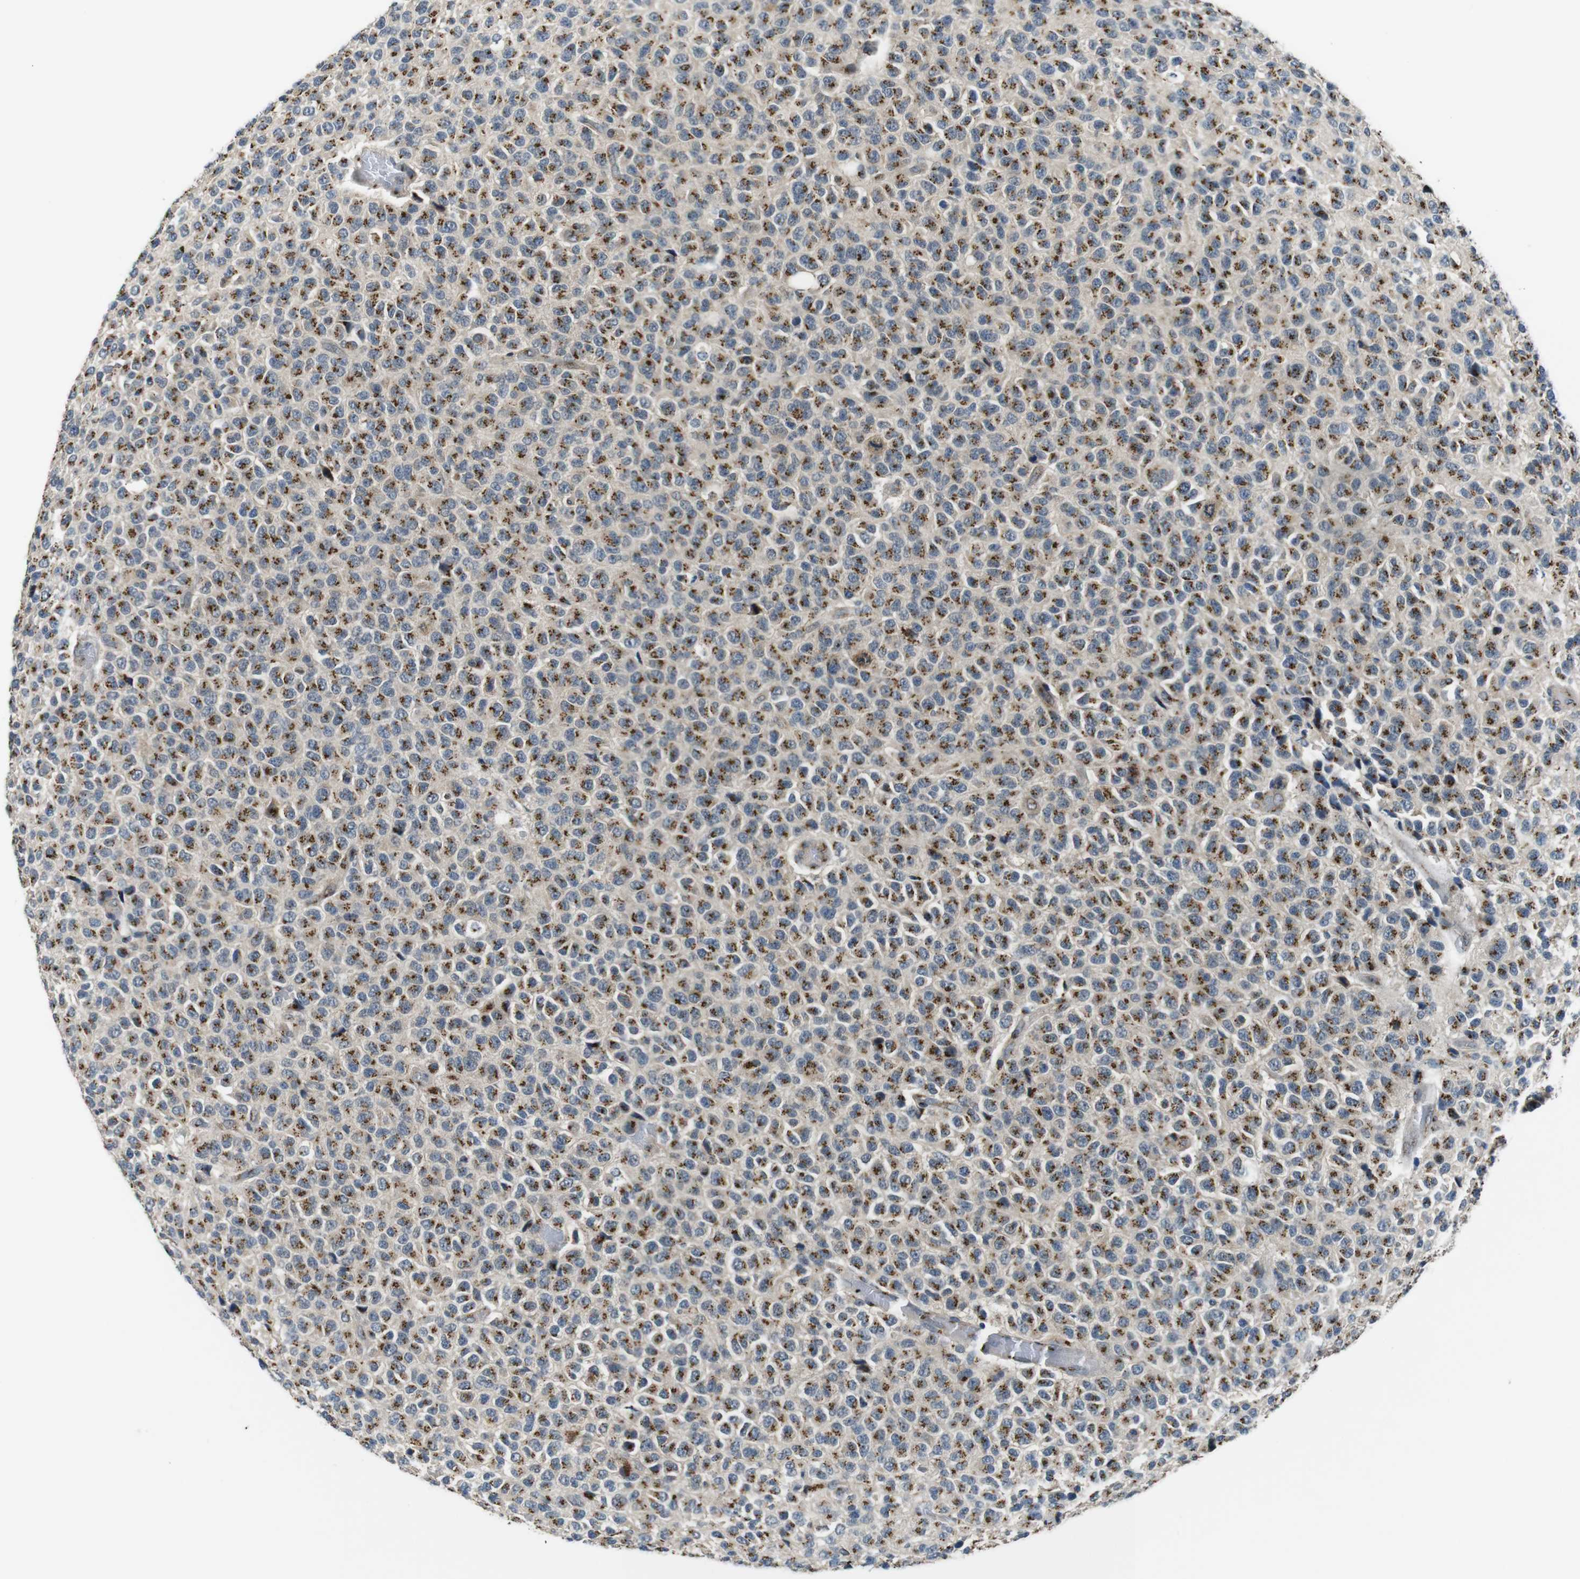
{"staining": {"intensity": "moderate", "quantity": ">75%", "location": "cytoplasmic/membranous"}, "tissue": "glioma", "cell_type": "Tumor cells", "image_type": "cancer", "snomed": [{"axis": "morphology", "description": "Glioma, malignant, High grade"}, {"axis": "topography", "description": "pancreas cauda"}], "caption": "A brown stain highlights moderate cytoplasmic/membranous expression of a protein in human malignant glioma (high-grade) tumor cells. The protein is shown in brown color, while the nuclei are stained blue.", "gene": "ZFPL1", "patient": {"sex": "male", "age": 60}}